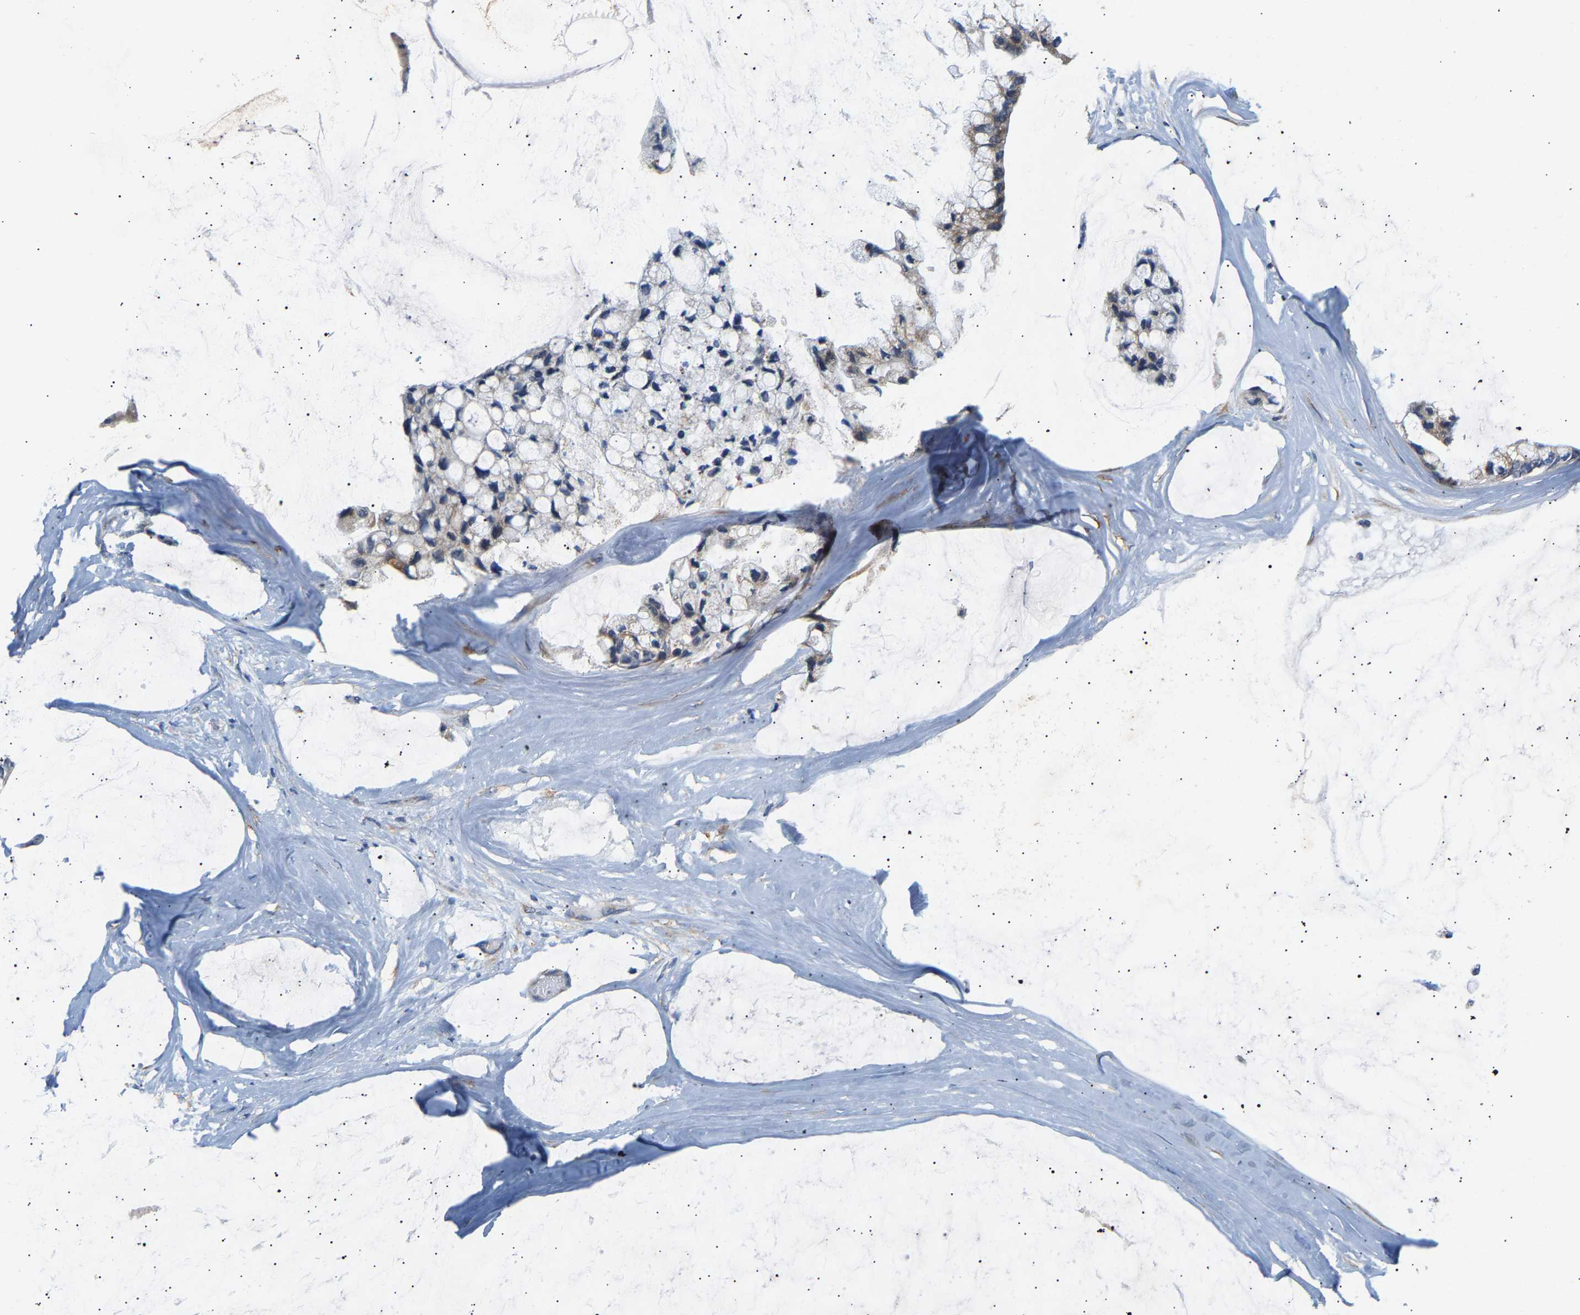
{"staining": {"intensity": "weak", "quantity": "<25%", "location": "cytoplasmic/membranous"}, "tissue": "ovarian cancer", "cell_type": "Tumor cells", "image_type": "cancer", "snomed": [{"axis": "morphology", "description": "Cystadenocarcinoma, mucinous, NOS"}, {"axis": "topography", "description": "Ovary"}], "caption": "DAB (3,3'-diaminobenzidine) immunohistochemical staining of ovarian mucinous cystadenocarcinoma shows no significant expression in tumor cells.", "gene": "TMEM168", "patient": {"sex": "female", "age": 39}}